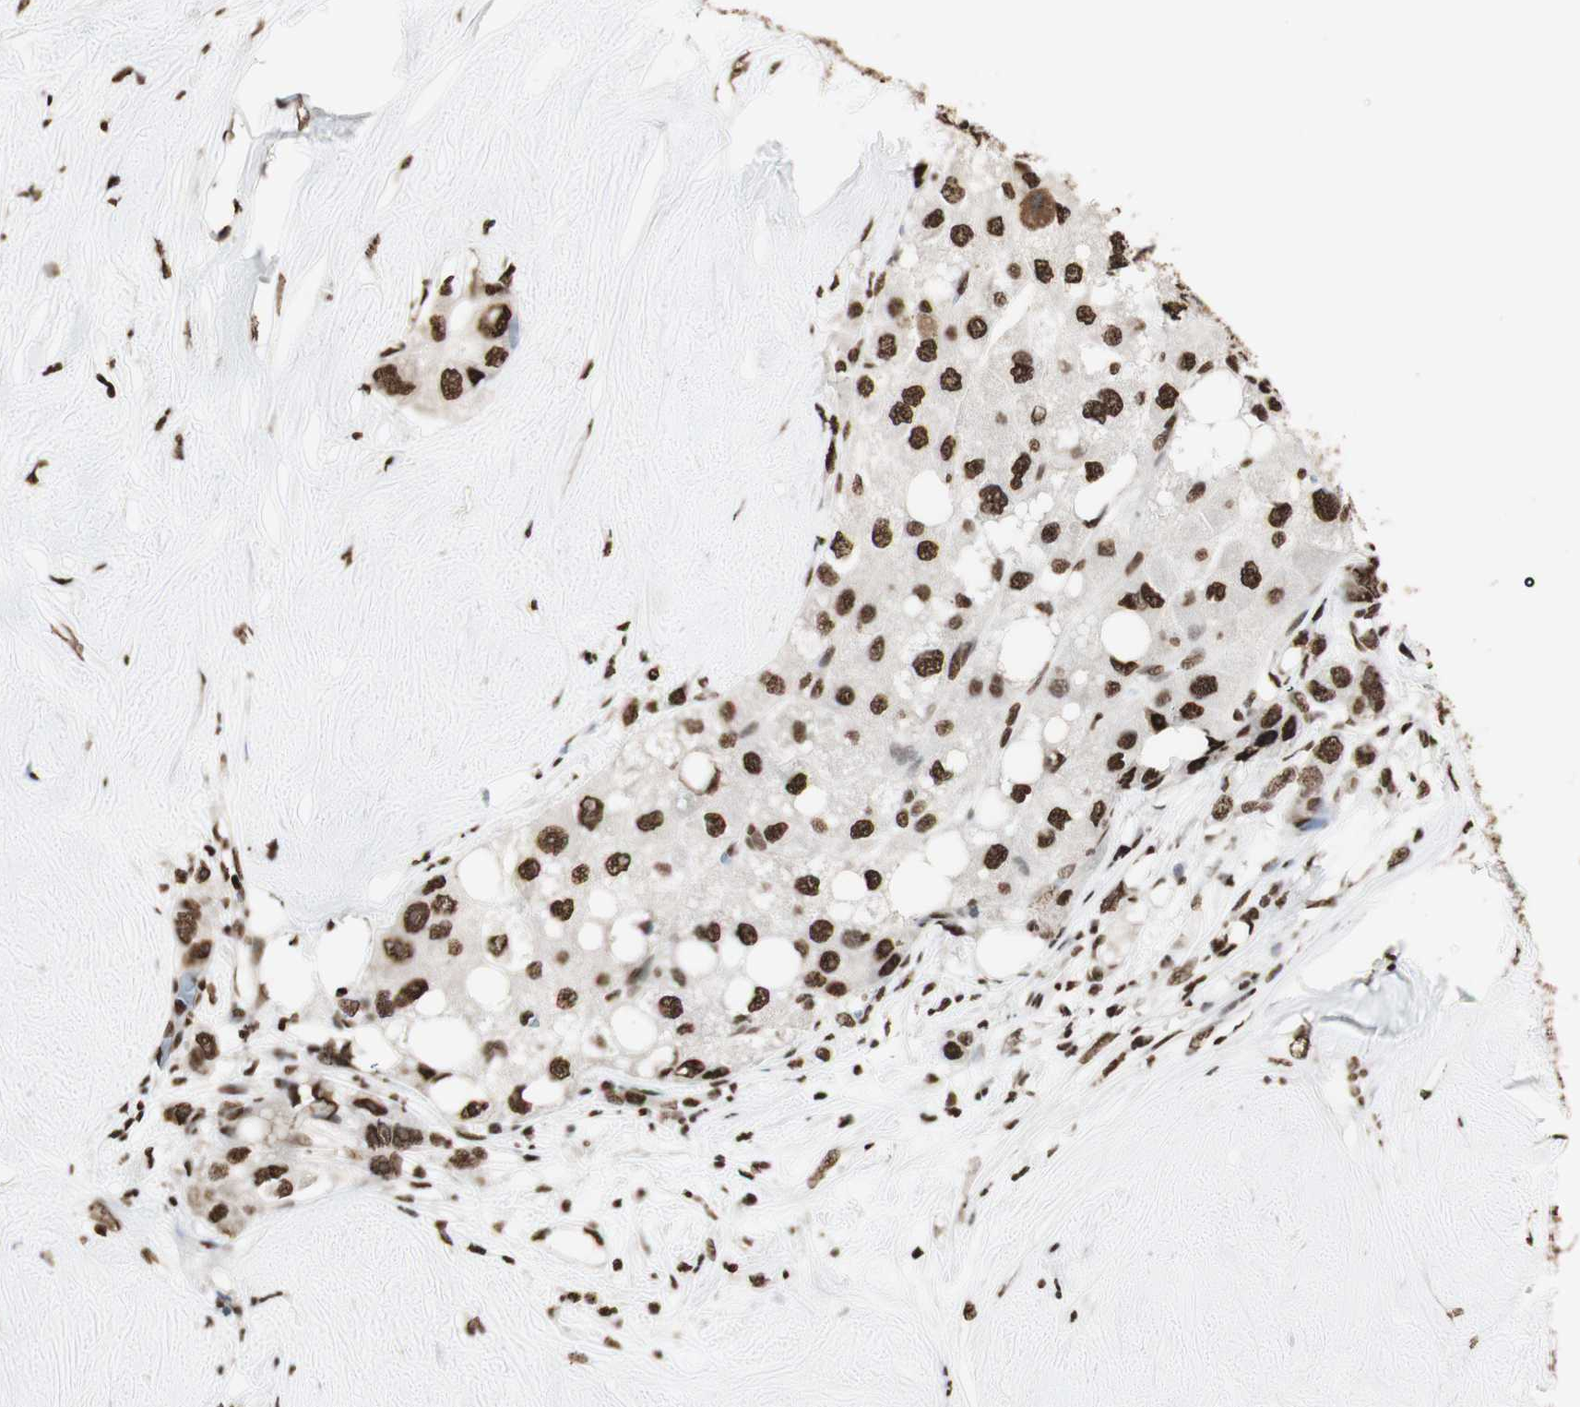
{"staining": {"intensity": "strong", "quantity": ">75%", "location": "nuclear"}, "tissue": "liver cancer", "cell_type": "Tumor cells", "image_type": "cancer", "snomed": [{"axis": "morphology", "description": "Carcinoma, Hepatocellular, NOS"}, {"axis": "topography", "description": "Liver"}], "caption": "Immunohistochemistry (IHC) of human liver cancer demonstrates high levels of strong nuclear staining in about >75% of tumor cells.", "gene": "HNRNPA2B1", "patient": {"sex": "male", "age": 80}}